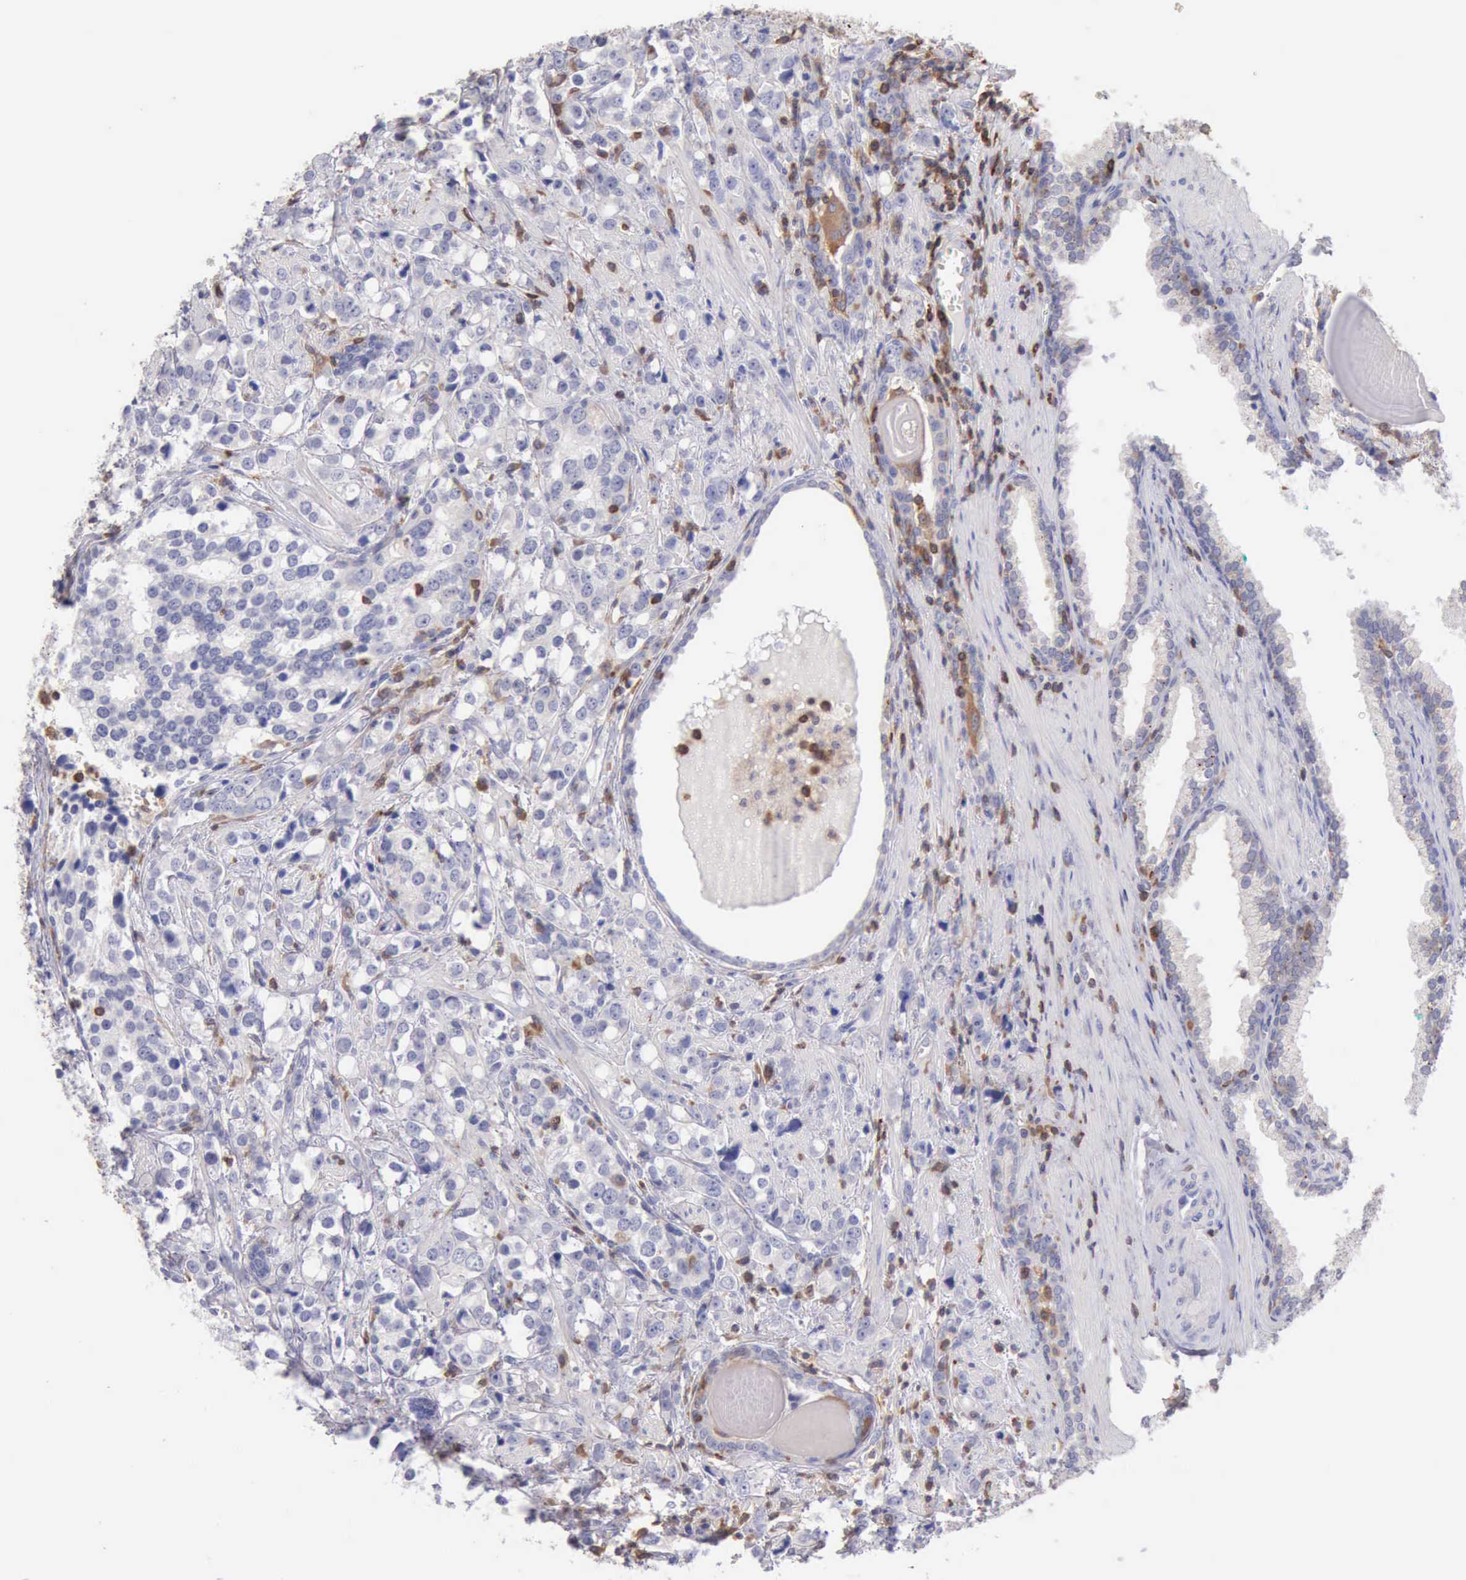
{"staining": {"intensity": "negative", "quantity": "none", "location": "none"}, "tissue": "prostate cancer", "cell_type": "Tumor cells", "image_type": "cancer", "snomed": [{"axis": "morphology", "description": "Adenocarcinoma, High grade"}, {"axis": "topography", "description": "Prostate"}], "caption": "Tumor cells show no significant expression in prostate cancer.", "gene": "SASH3", "patient": {"sex": "male", "age": 71}}